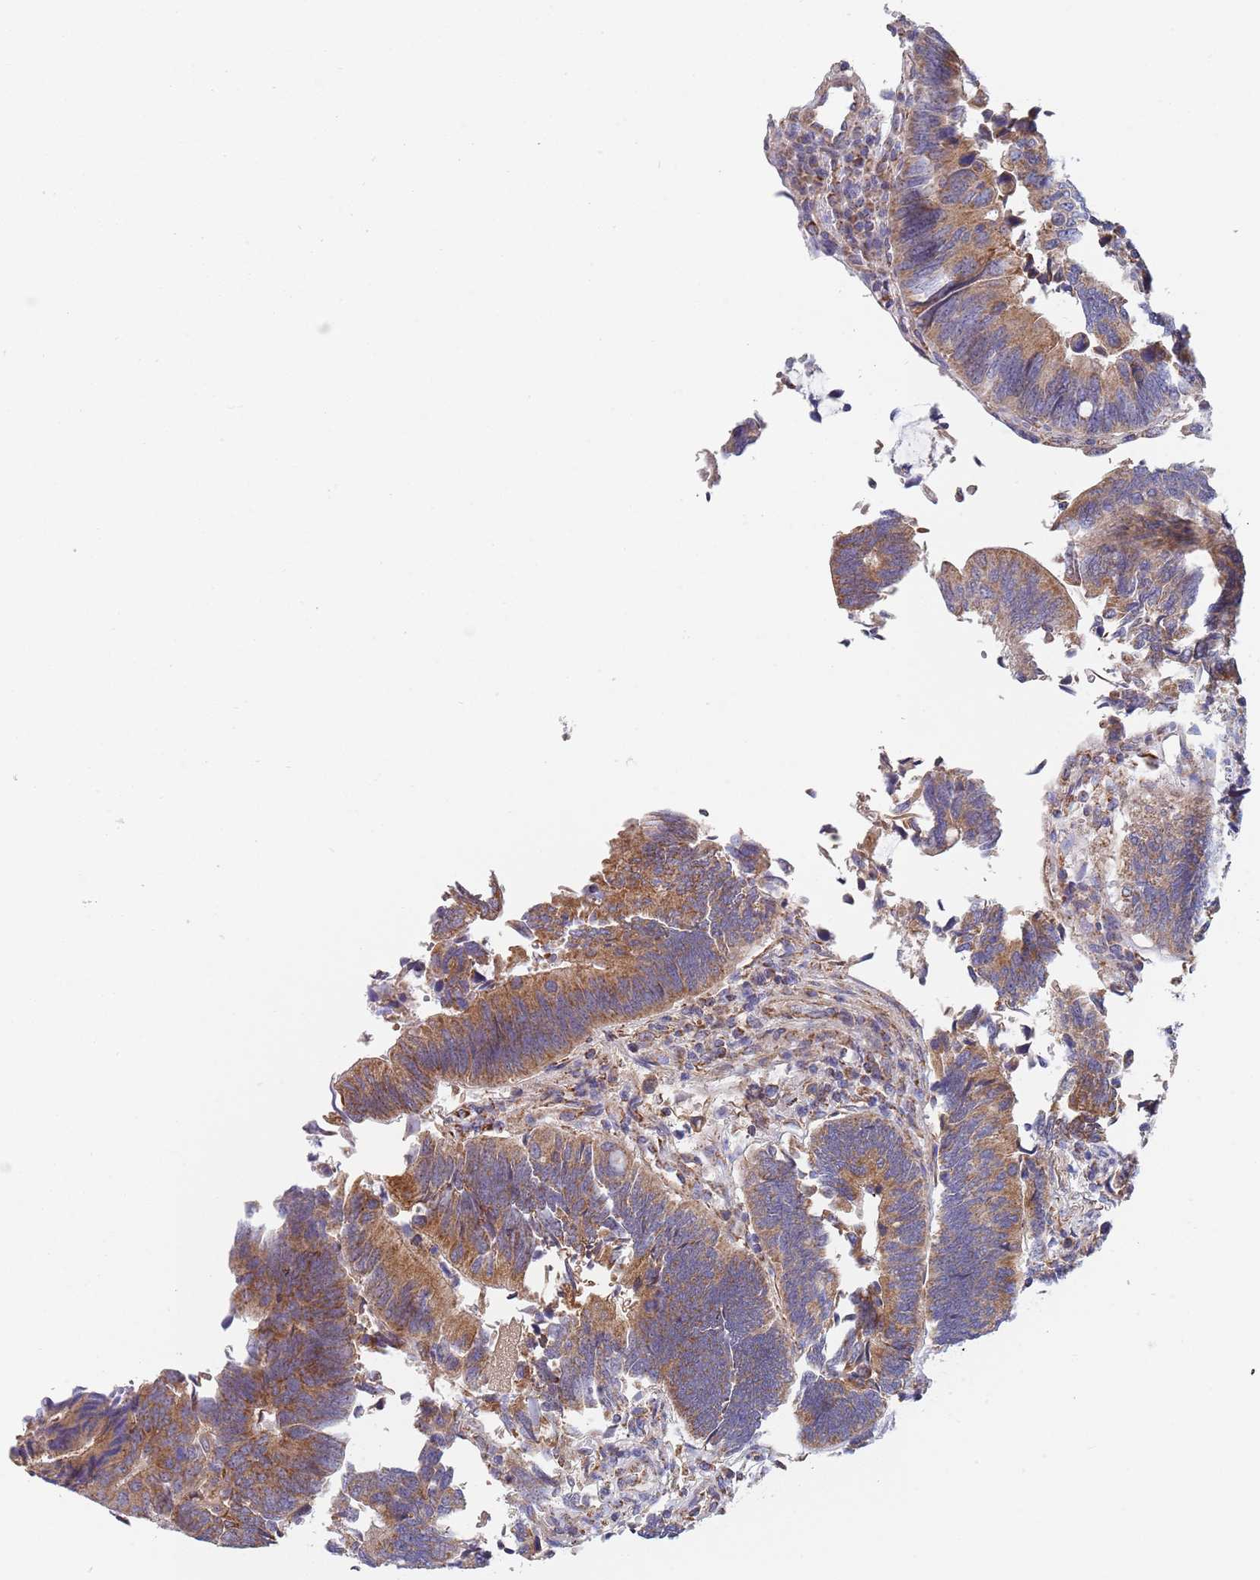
{"staining": {"intensity": "moderate", "quantity": ">75%", "location": "cytoplasmic/membranous"}, "tissue": "colorectal cancer", "cell_type": "Tumor cells", "image_type": "cancer", "snomed": [{"axis": "morphology", "description": "Adenocarcinoma, NOS"}, {"axis": "topography", "description": "Colon"}], "caption": "High-power microscopy captured an IHC image of colorectal adenocarcinoma, revealing moderate cytoplasmic/membranous expression in about >75% of tumor cells. (DAB (3,3'-diaminobenzidine) IHC with brightfield microscopy, high magnification).", "gene": "PWWP3A", "patient": {"sex": "male", "age": 87}}